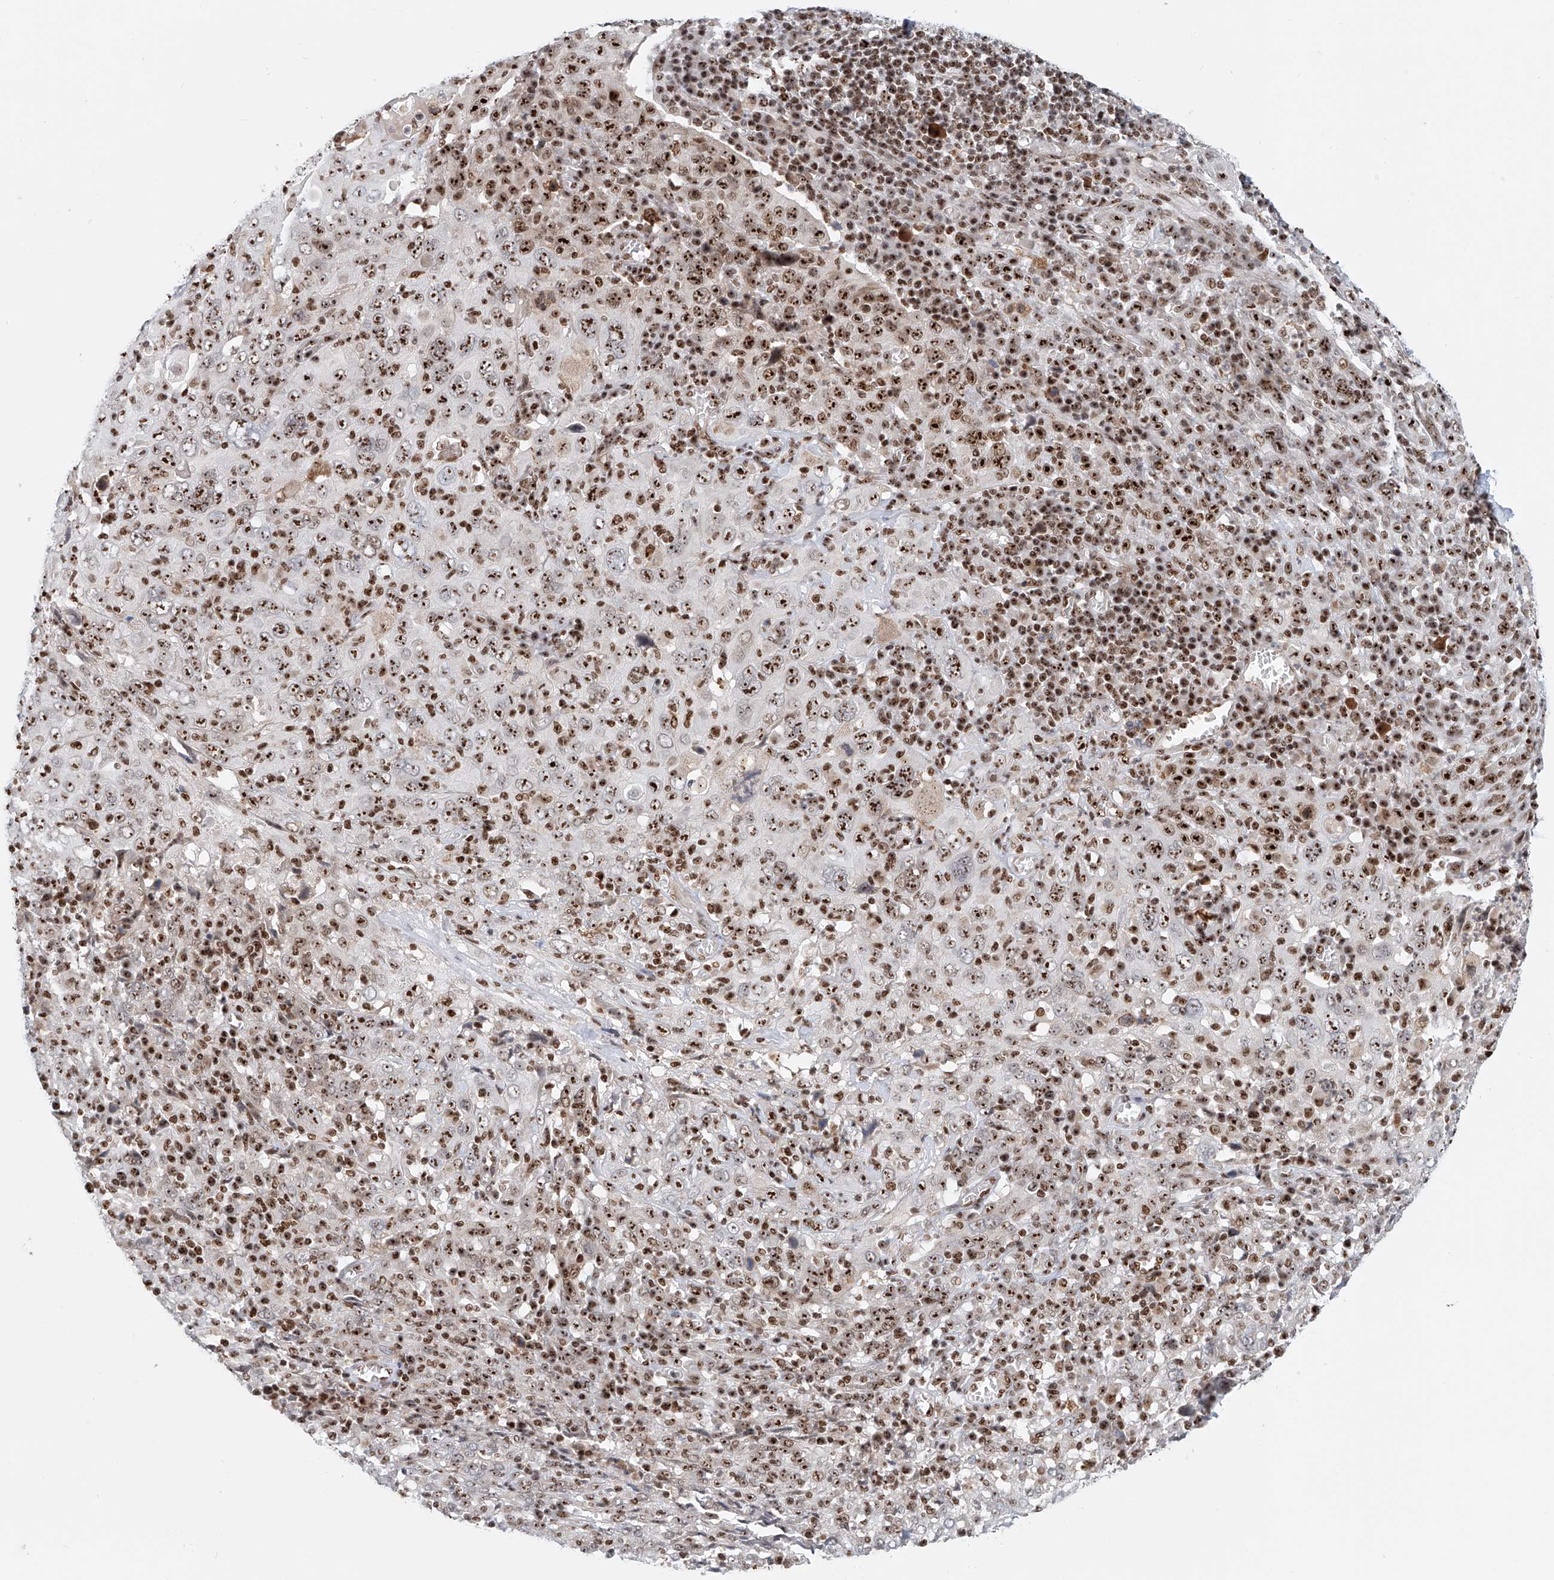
{"staining": {"intensity": "strong", "quantity": "25%-75%", "location": "nuclear"}, "tissue": "cervical cancer", "cell_type": "Tumor cells", "image_type": "cancer", "snomed": [{"axis": "morphology", "description": "Squamous cell carcinoma, NOS"}, {"axis": "topography", "description": "Cervix"}], "caption": "Immunohistochemistry (IHC) image of neoplastic tissue: squamous cell carcinoma (cervical) stained using immunohistochemistry exhibits high levels of strong protein expression localized specifically in the nuclear of tumor cells, appearing as a nuclear brown color.", "gene": "PRUNE2", "patient": {"sex": "female", "age": 46}}